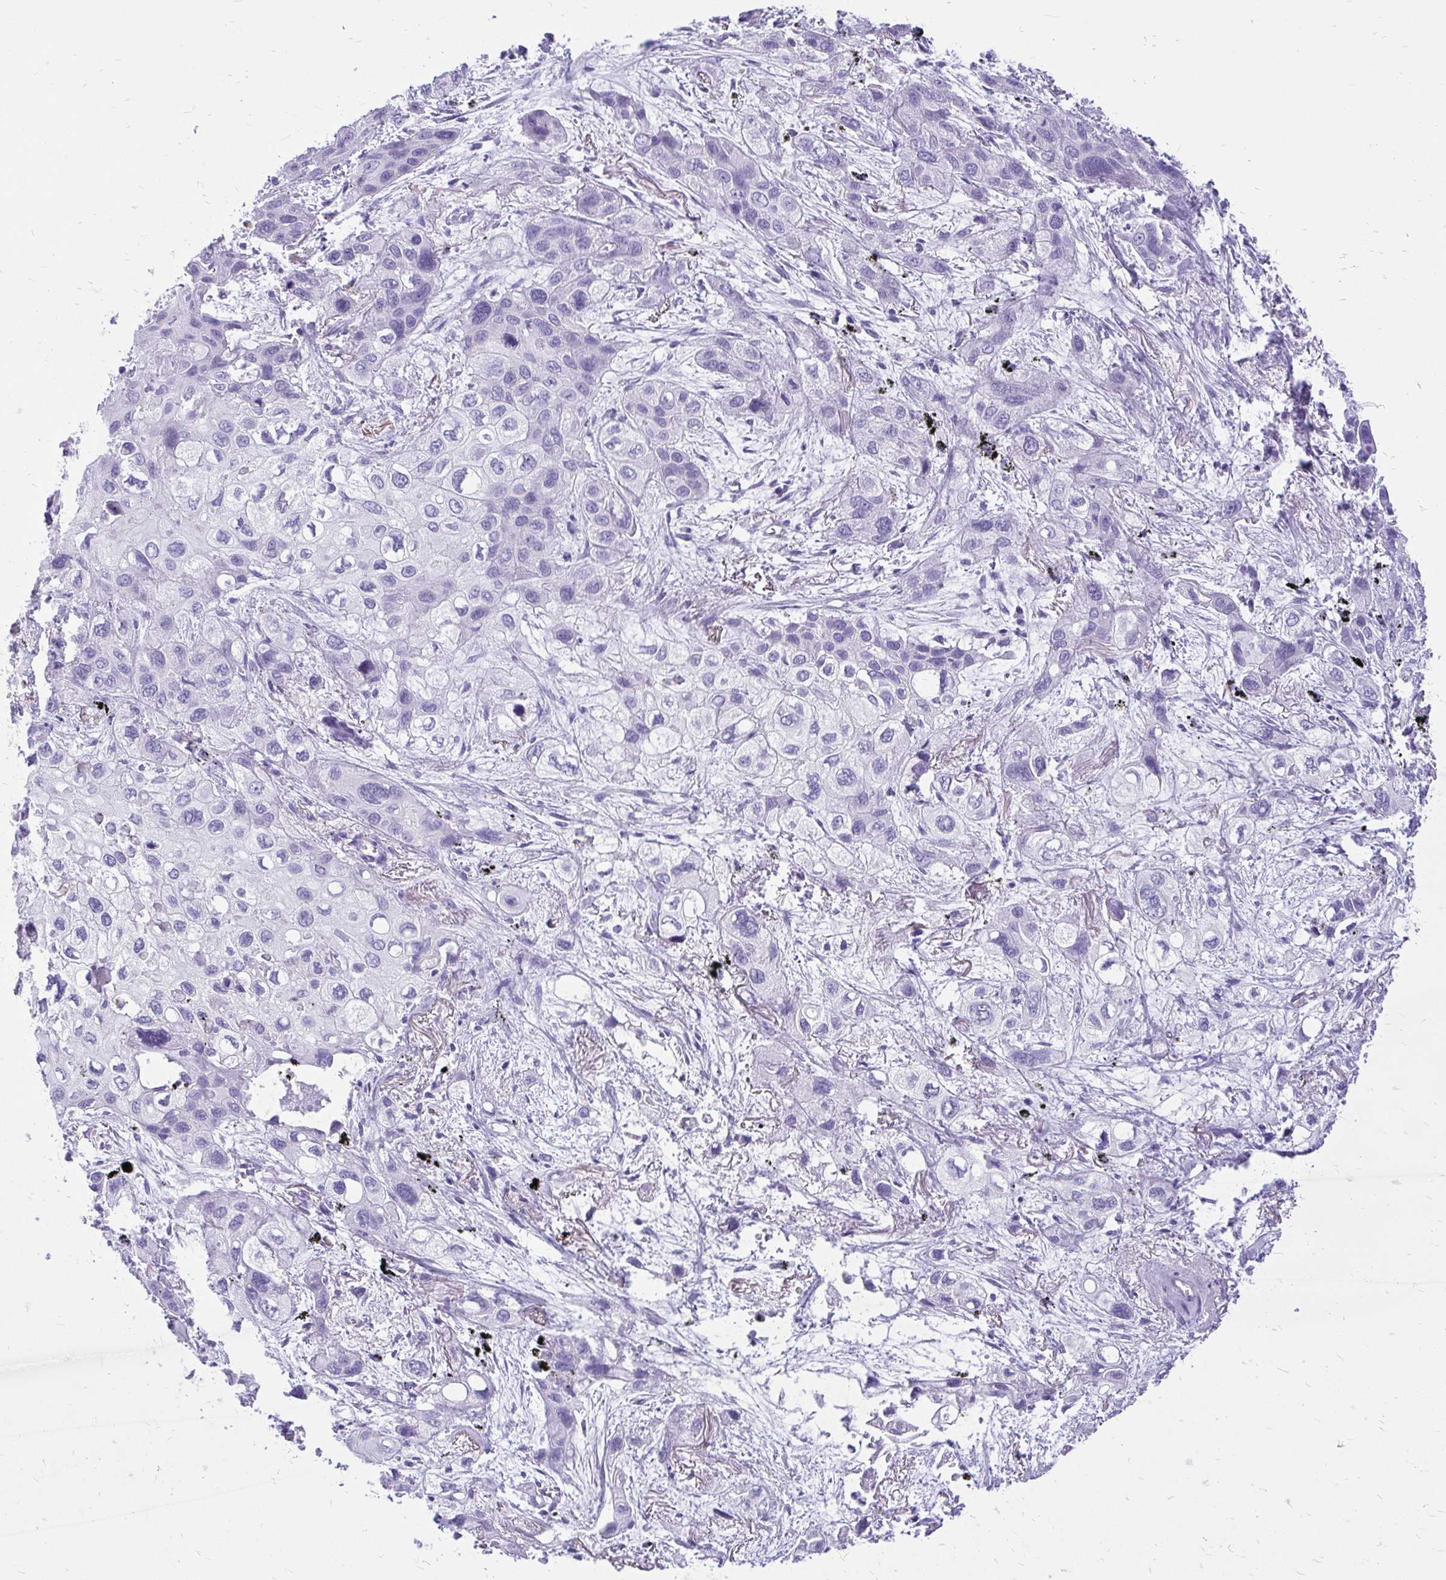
{"staining": {"intensity": "negative", "quantity": "none", "location": "none"}, "tissue": "lung cancer", "cell_type": "Tumor cells", "image_type": "cancer", "snomed": [{"axis": "morphology", "description": "Squamous cell carcinoma, NOS"}, {"axis": "morphology", "description": "Squamous cell carcinoma, metastatic, NOS"}, {"axis": "topography", "description": "Lung"}], "caption": "Immunohistochemistry (IHC) micrograph of lung cancer stained for a protein (brown), which displays no expression in tumor cells.", "gene": "SLC32A1", "patient": {"sex": "male", "age": 59}}